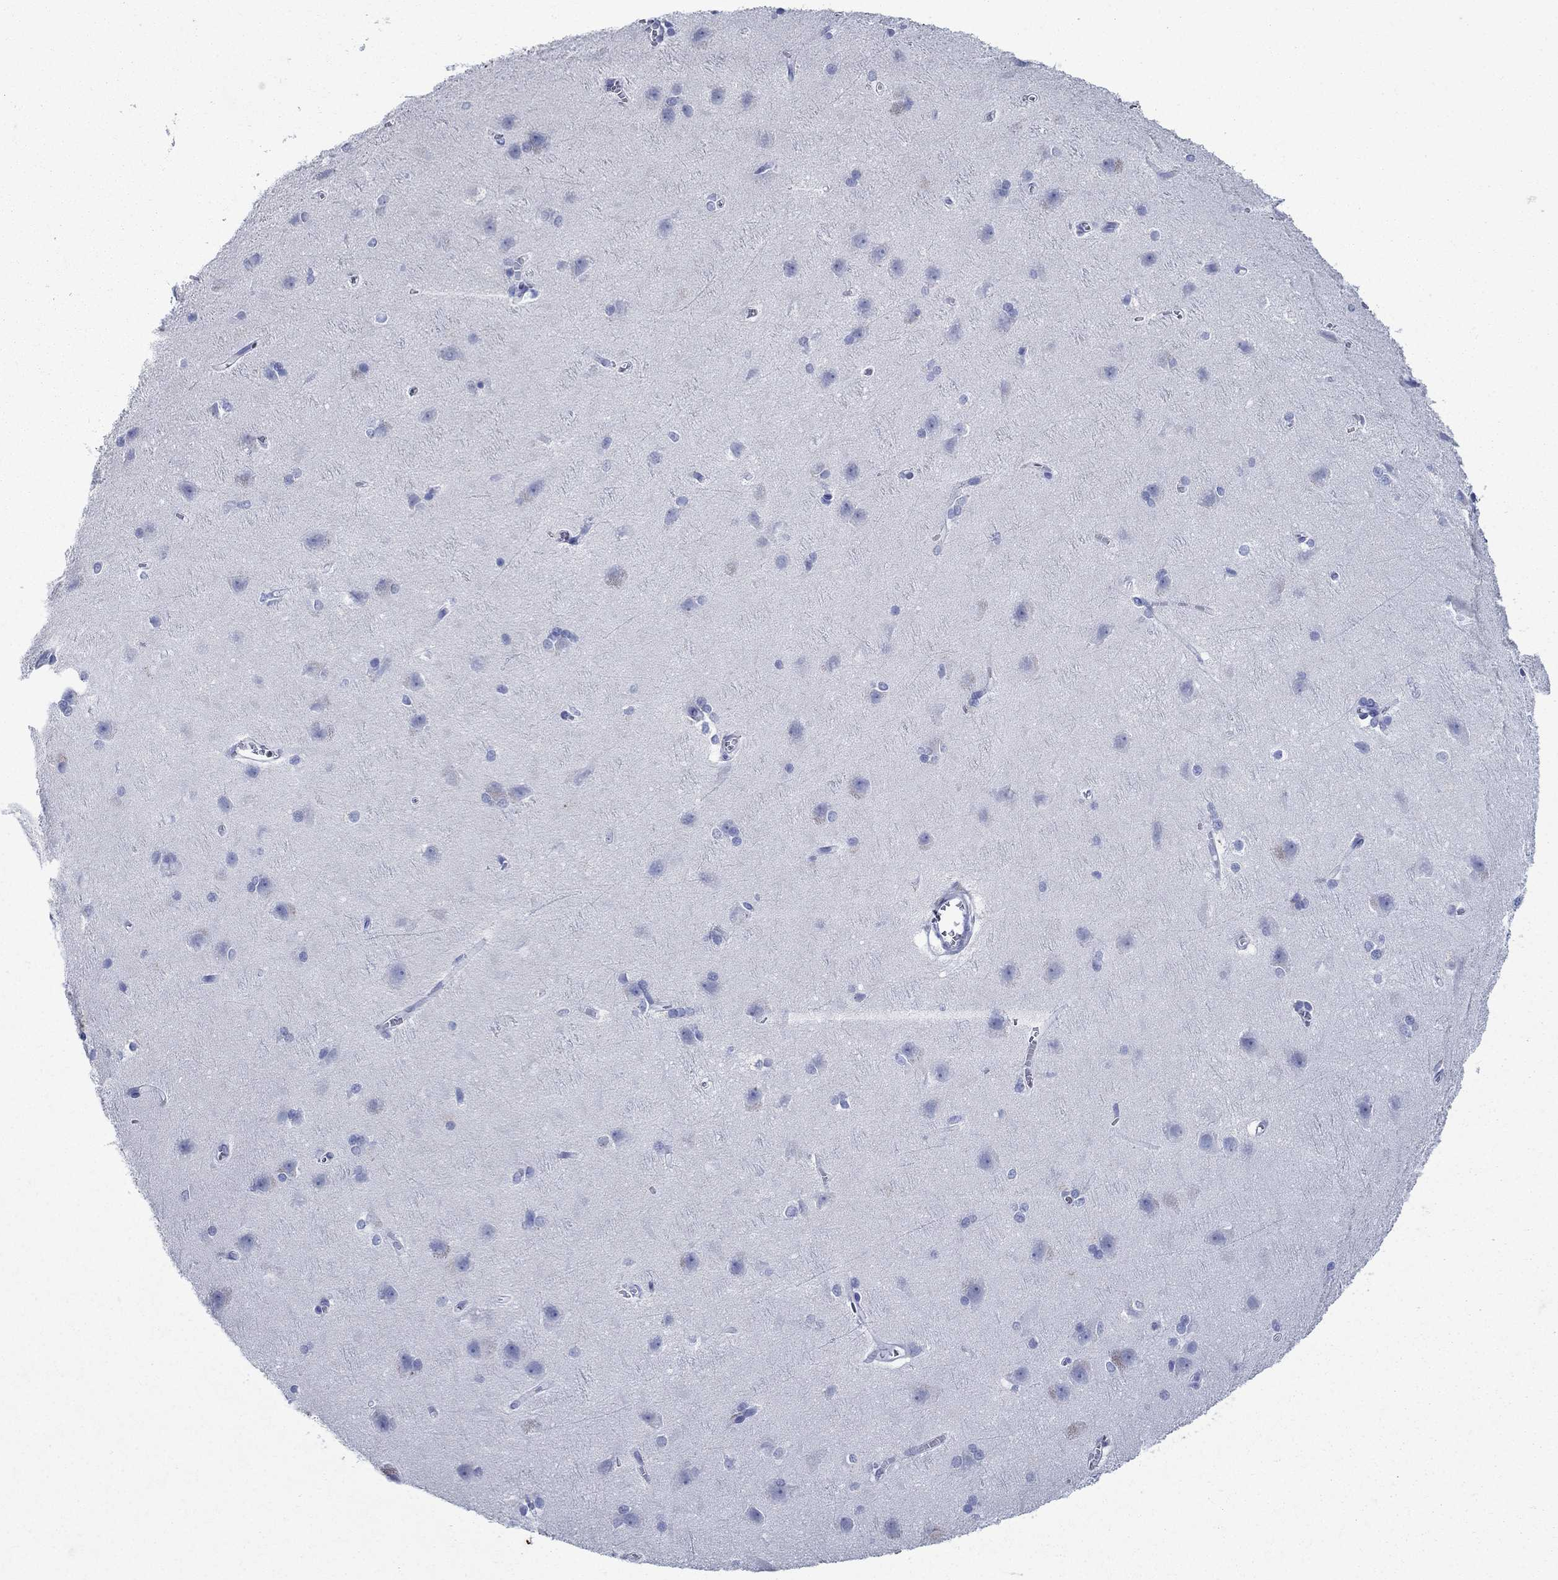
{"staining": {"intensity": "negative", "quantity": "none", "location": "none"}, "tissue": "cerebral cortex", "cell_type": "Endothelial cells", "image_type": "normal", "snomed": [{"axis": "morphology", "description": "Normal tissue, NOS"}, {"axis": "topography", "description": "Cerebral cortex"}], "caption": "An IHC micrograph of benign cerebral cortex is shown. There is no staining in endothelial cells of cerebral cortex. Brightfield microscopy of IHC stained with DAB (3,3'-diaminobenzidine) (brown) and hematoxylin (blue), captured at high magnification.", "gene": "AZU1", "patient": {"sex": "male", "age": 37}}